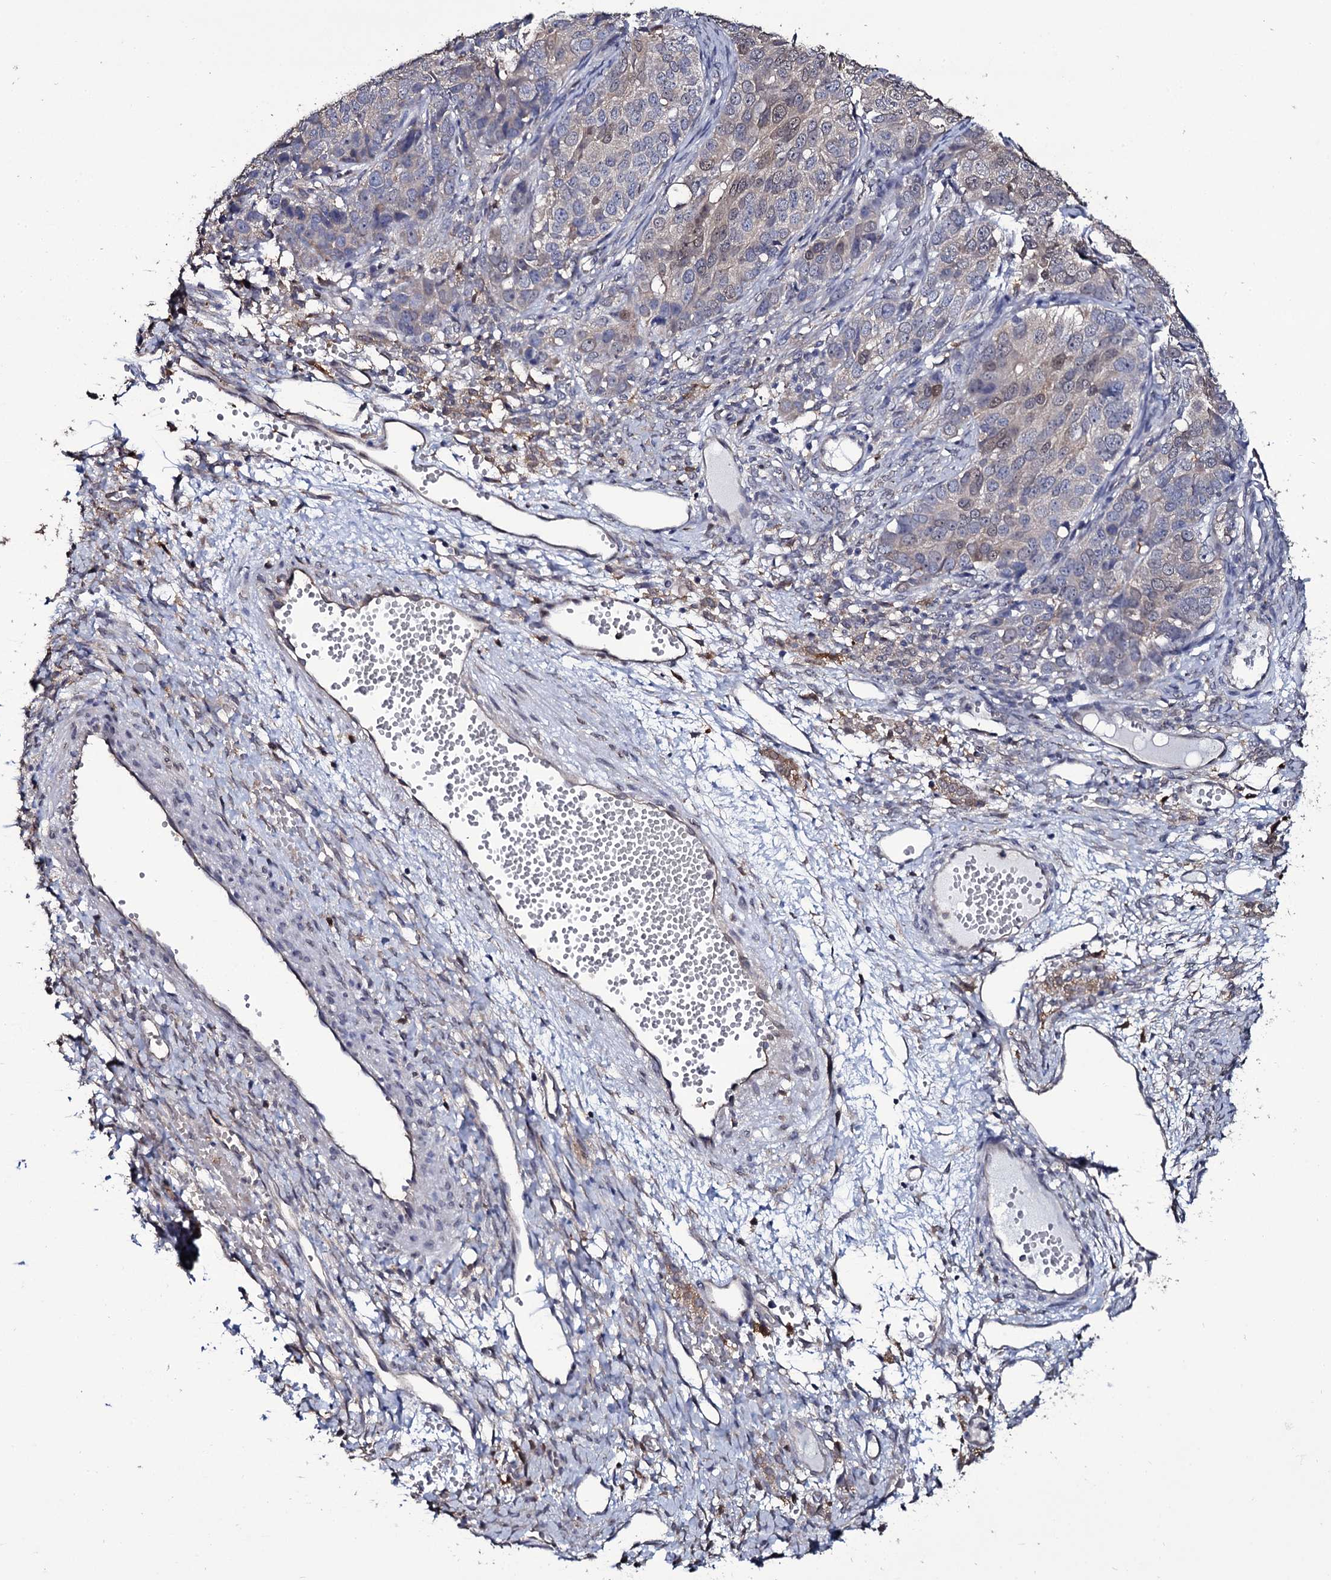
{"staining": {"intensity": "weak", "quantity": "<25%", "location": "cytoplasmic/membranous,nuclear"}, "tissue": "ovarian cancer", "cell_type": "Tumor cells", "image_type": "cancer", "snomed": [{"axis": "morphology", "description": "Carcinoma, endometroid"}, {"axis": "topography", "description": "Ovary"}], "caption": "Immunohistochemistry (IHC) histopathology image of neoplastic tissue: ovarian cancer (endometroid carcinoma) stained with DAB displays no significant protein staining in tumor cells. (Stains: DAB (3,3'-diaminobenzidine) immunohistochemistry (IHC) with hematoxylin counter stain, Microscopy: brightfield microscopy at high magnification).", "gene": "CRYL1", "patient": {"sex": "female", "age": 51}}